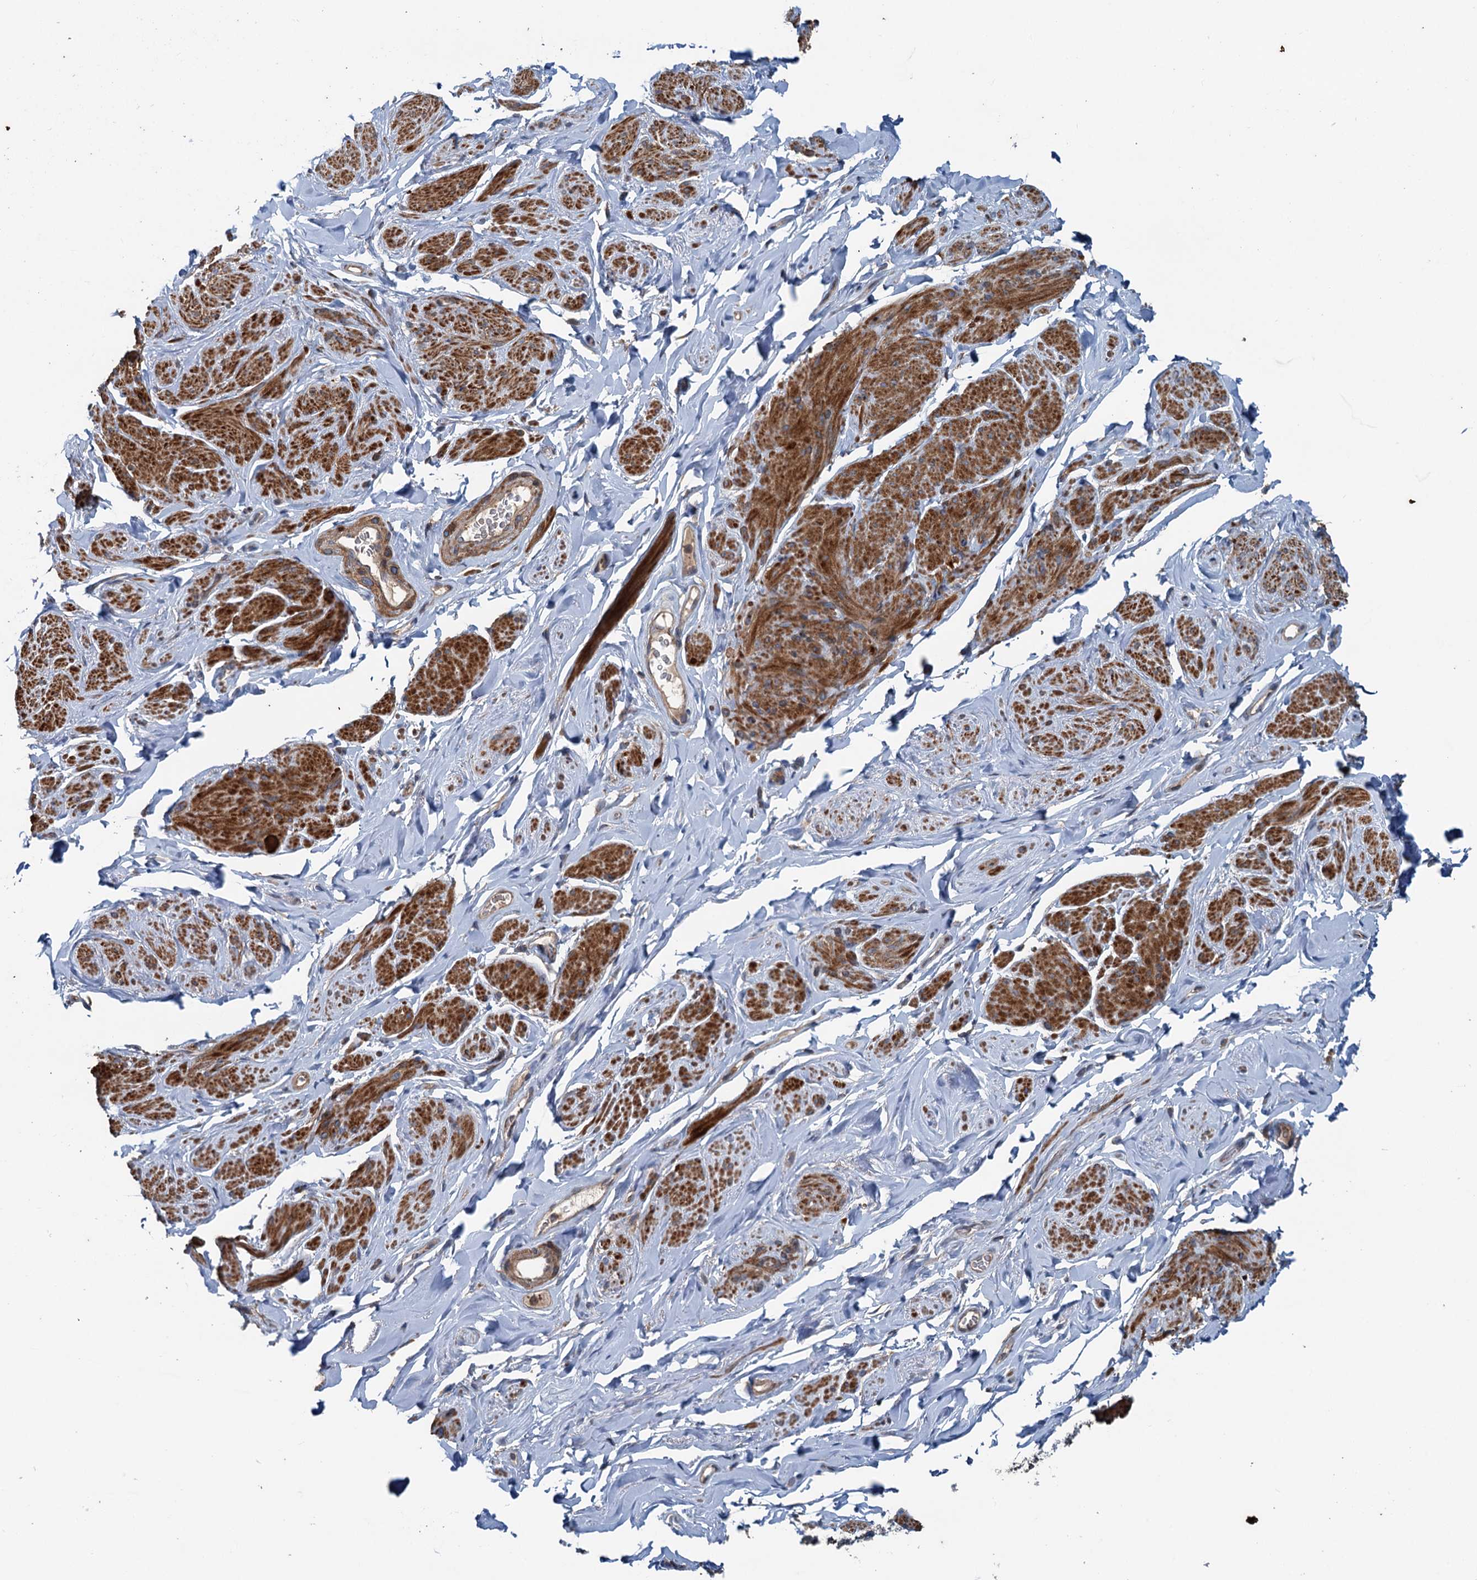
{"staining": {"intensity": "strong", "quantity": "25%-75%", "location": "cytoplasmic/membranous"}, "tissue": "smooth muscle", "cell_type": "Smooth muscle cells", "image_type": "normal", "snomed": [{"axis": "morphology", "description": "Normal tissue, NOS"}, {"axis": "topography", "description": "Smooth muscle"}, {"axis": "topography", "description": "Peripheral nerve tissue"}], "caption": "Smooth muscle stained with DAB (3,3'-diaminobenzidine) immunohistochemistry (IHC) shows high levels of strong cytoplasmic/membranous expression in approximately 25%-75% of smooth muscle cells.", "gene": "TEDC1", "patient": {"sex": "male", "age": 69}}